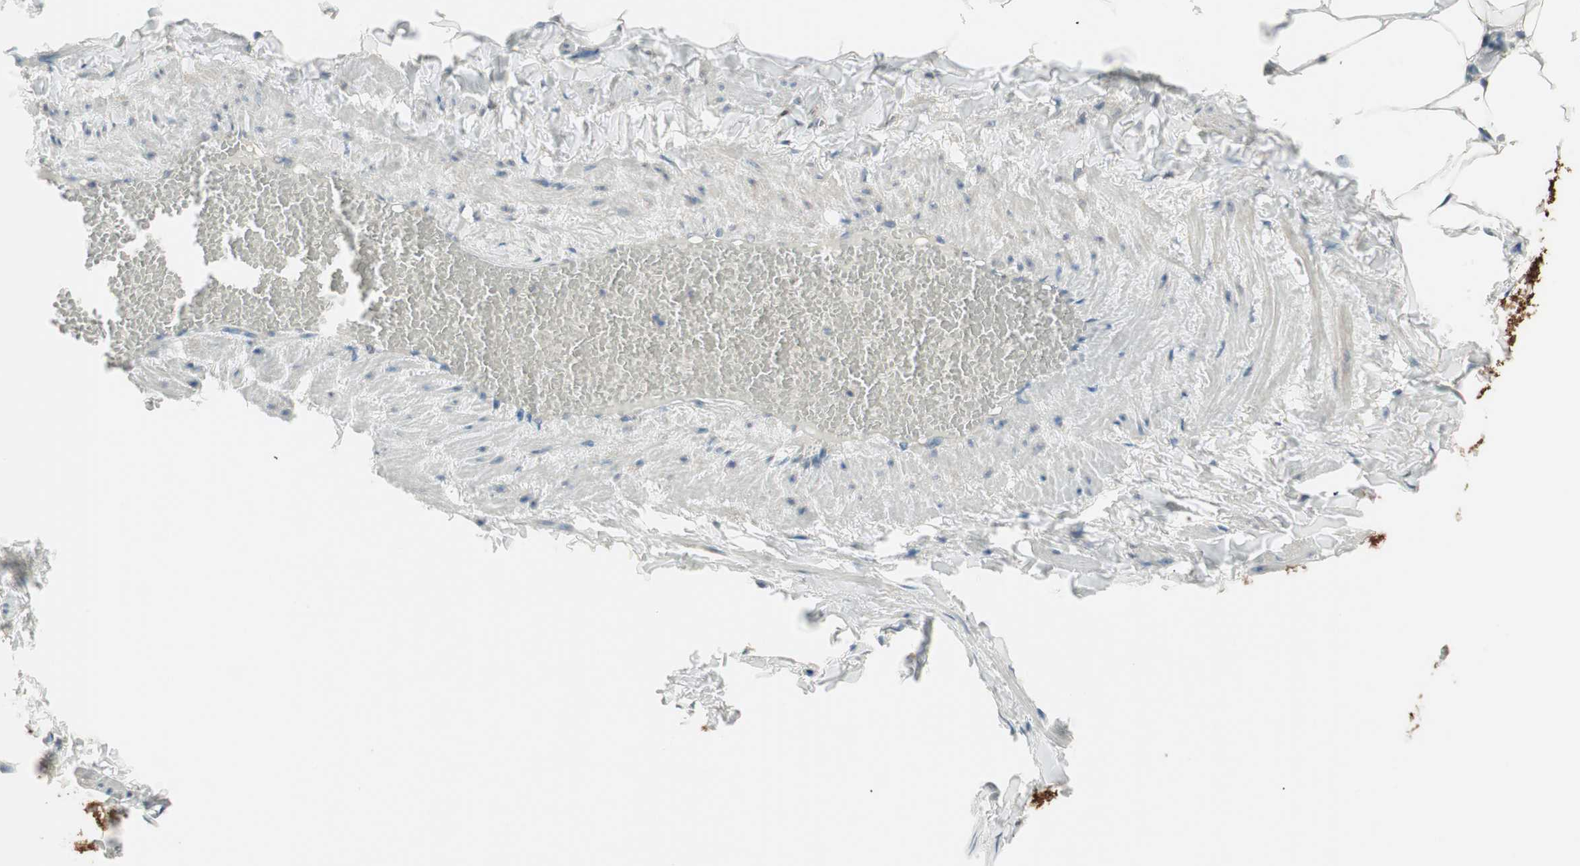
{"staining": {"intensity": "weak", "quantity": "25%-75%", "location": "cytoplasmic/membranous"}, "tissue": "adipose tissue", "cell_type": "Adipocytes", "image_type": "normal", "snomed": [{"axis": "morphology", "description": "Normal tissue, NOS"}, {"axis": "topography", "description": "Vascular tissue"}], "caption": "Adipocytes demonstrate low levels of weak cytoplasmic/membranous positivity in about 25%-75% of cells in normal adipose tissue. (brown staining indicates protein expression, while blue staining denotes nuclei).", "gene": "ATP6AP2", "patient": {"sex": "male", "age": 41}}